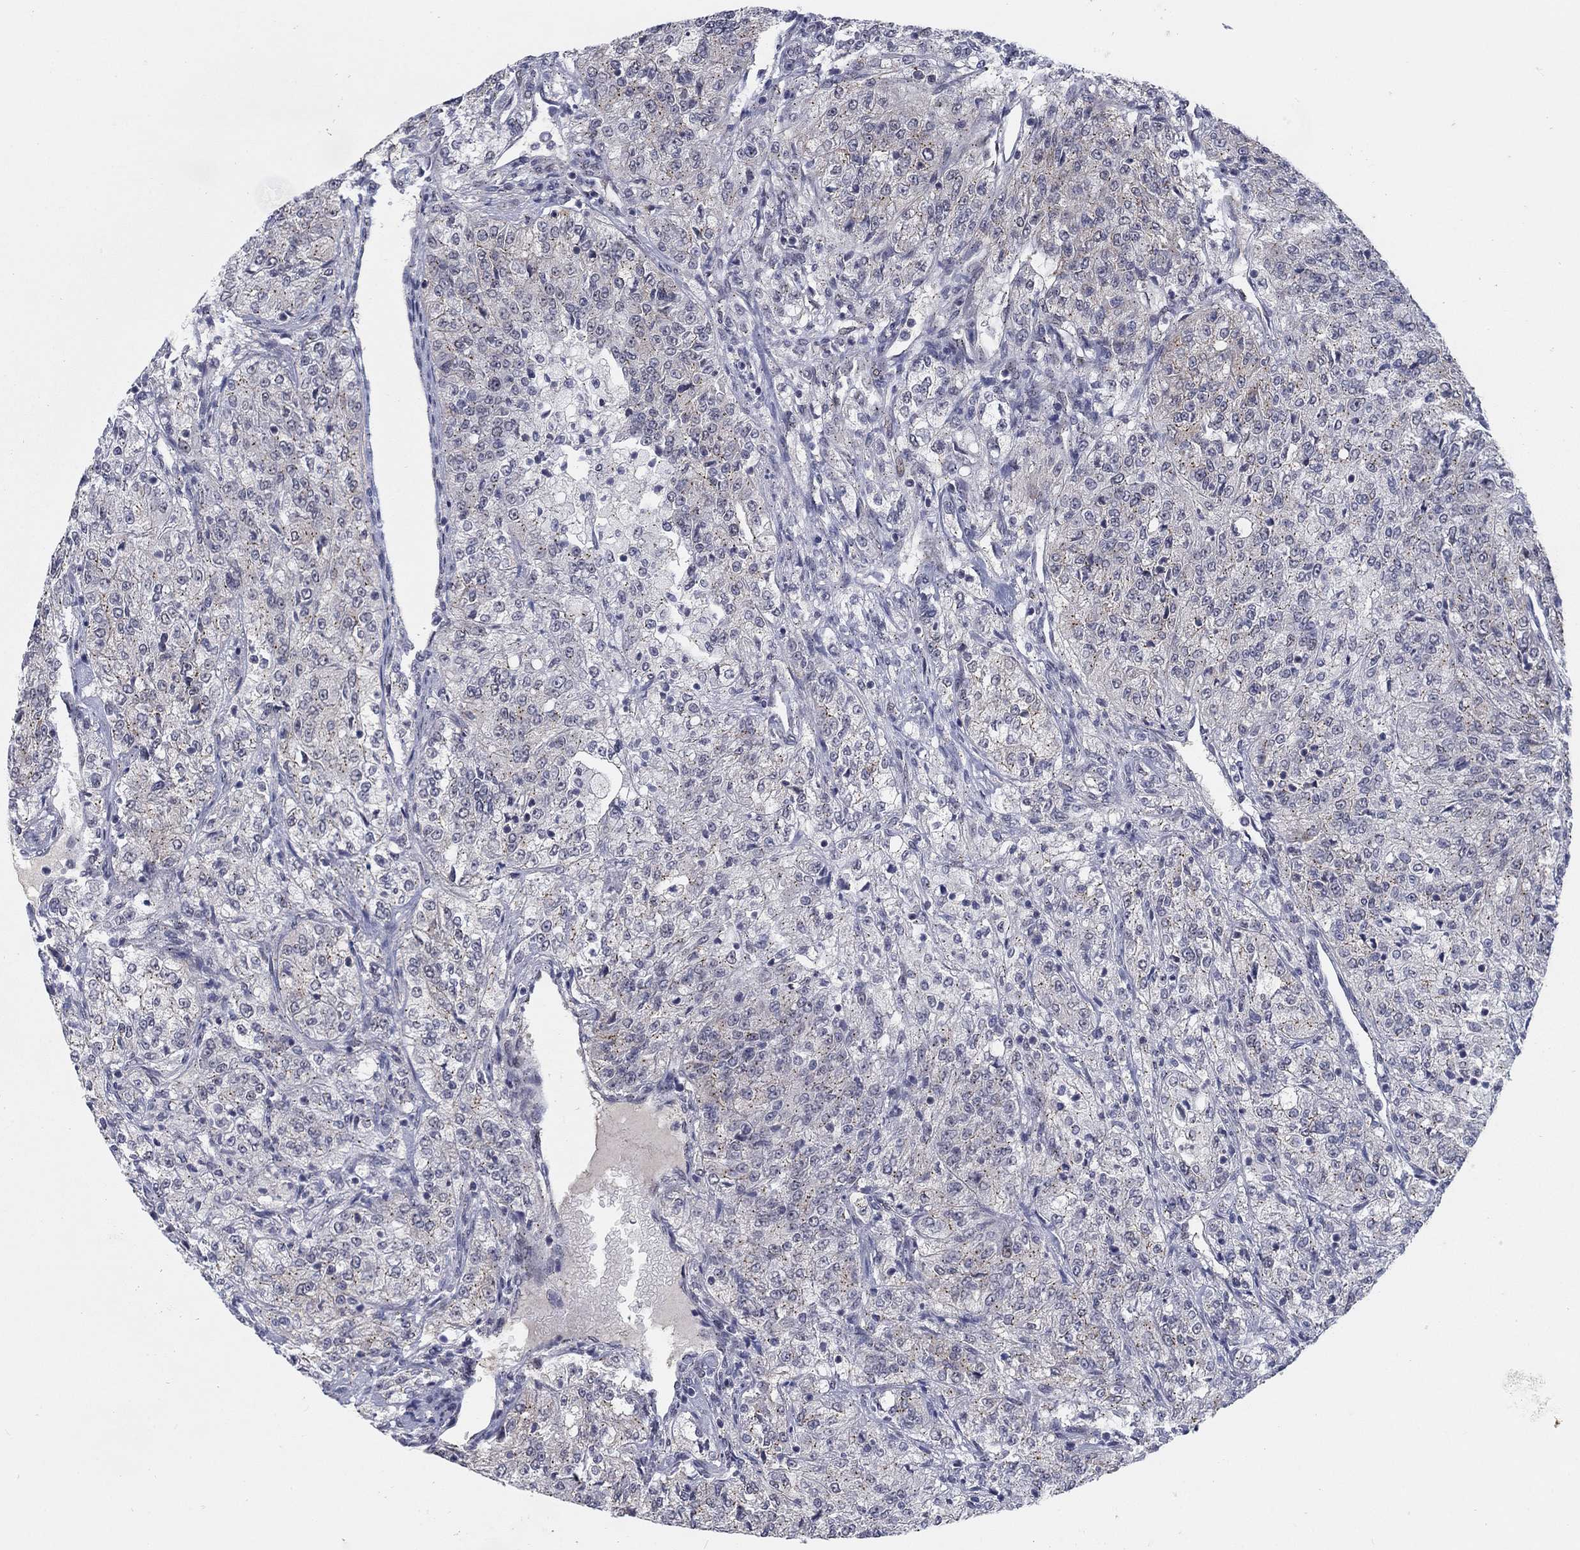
{"staining": {"intensity": "moderate", "quantity": "25%-75%", "location": "cytoplasmic/membranous"}, "tissue": "renal cancer", "cell_type": "Tumor cells", "image_type": "cancer", "snomed": [{"axis": "morphology", "description": "Adenocarcinoma, NOS"}, {"axis": "topography", "description": "Kidney"}], "caption": "This is an image of IHC staining of renal cancer (adenocarcinoma), which shows moderate staining in the cytoplasmic/membranous of tumor cells.", "gene": "SH3RF1", "patient": {"sex": "female", "age": 63}}